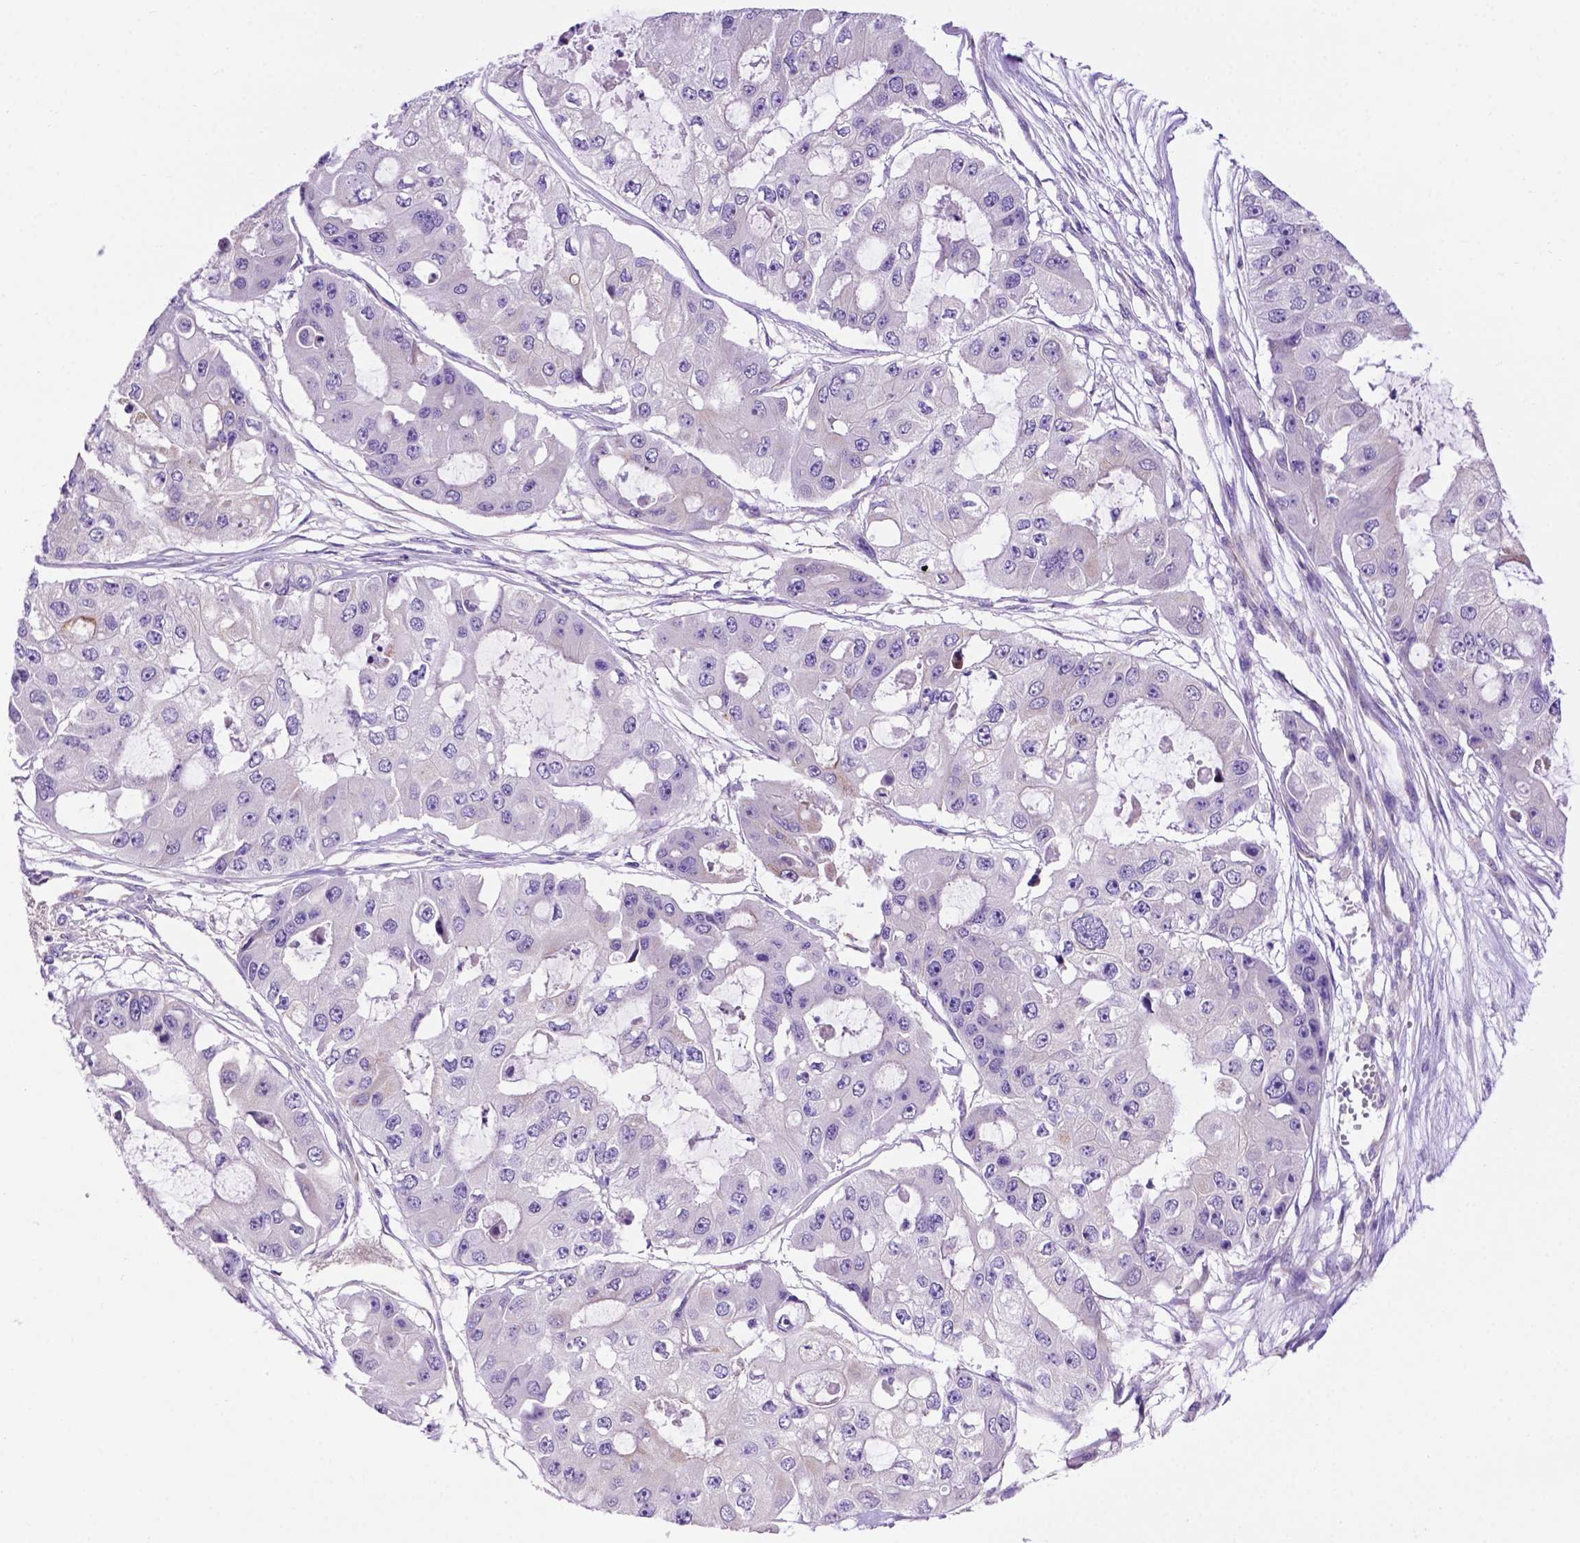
{"staining": {"intensity": "negative", "quantity": "none", "location": "none"}, "tissue": "ovarian cancer", "cell_type": "Tumor cells", "image_type": "cancer", "snomed": [{"axis": "morphology", "description": "Cystadenocarcinoma, serous, NOS"}, {"axis": "topography", "description": "Ovary"}], "caption": "A histopathology image of ovarian cancer stained for a protein exhibits no brown staining in tumor cells. (IHC, brightfield microscopy, high magnification).", "gene": "PHYHIP", "patient": {"sex": "female", "age": 56}}